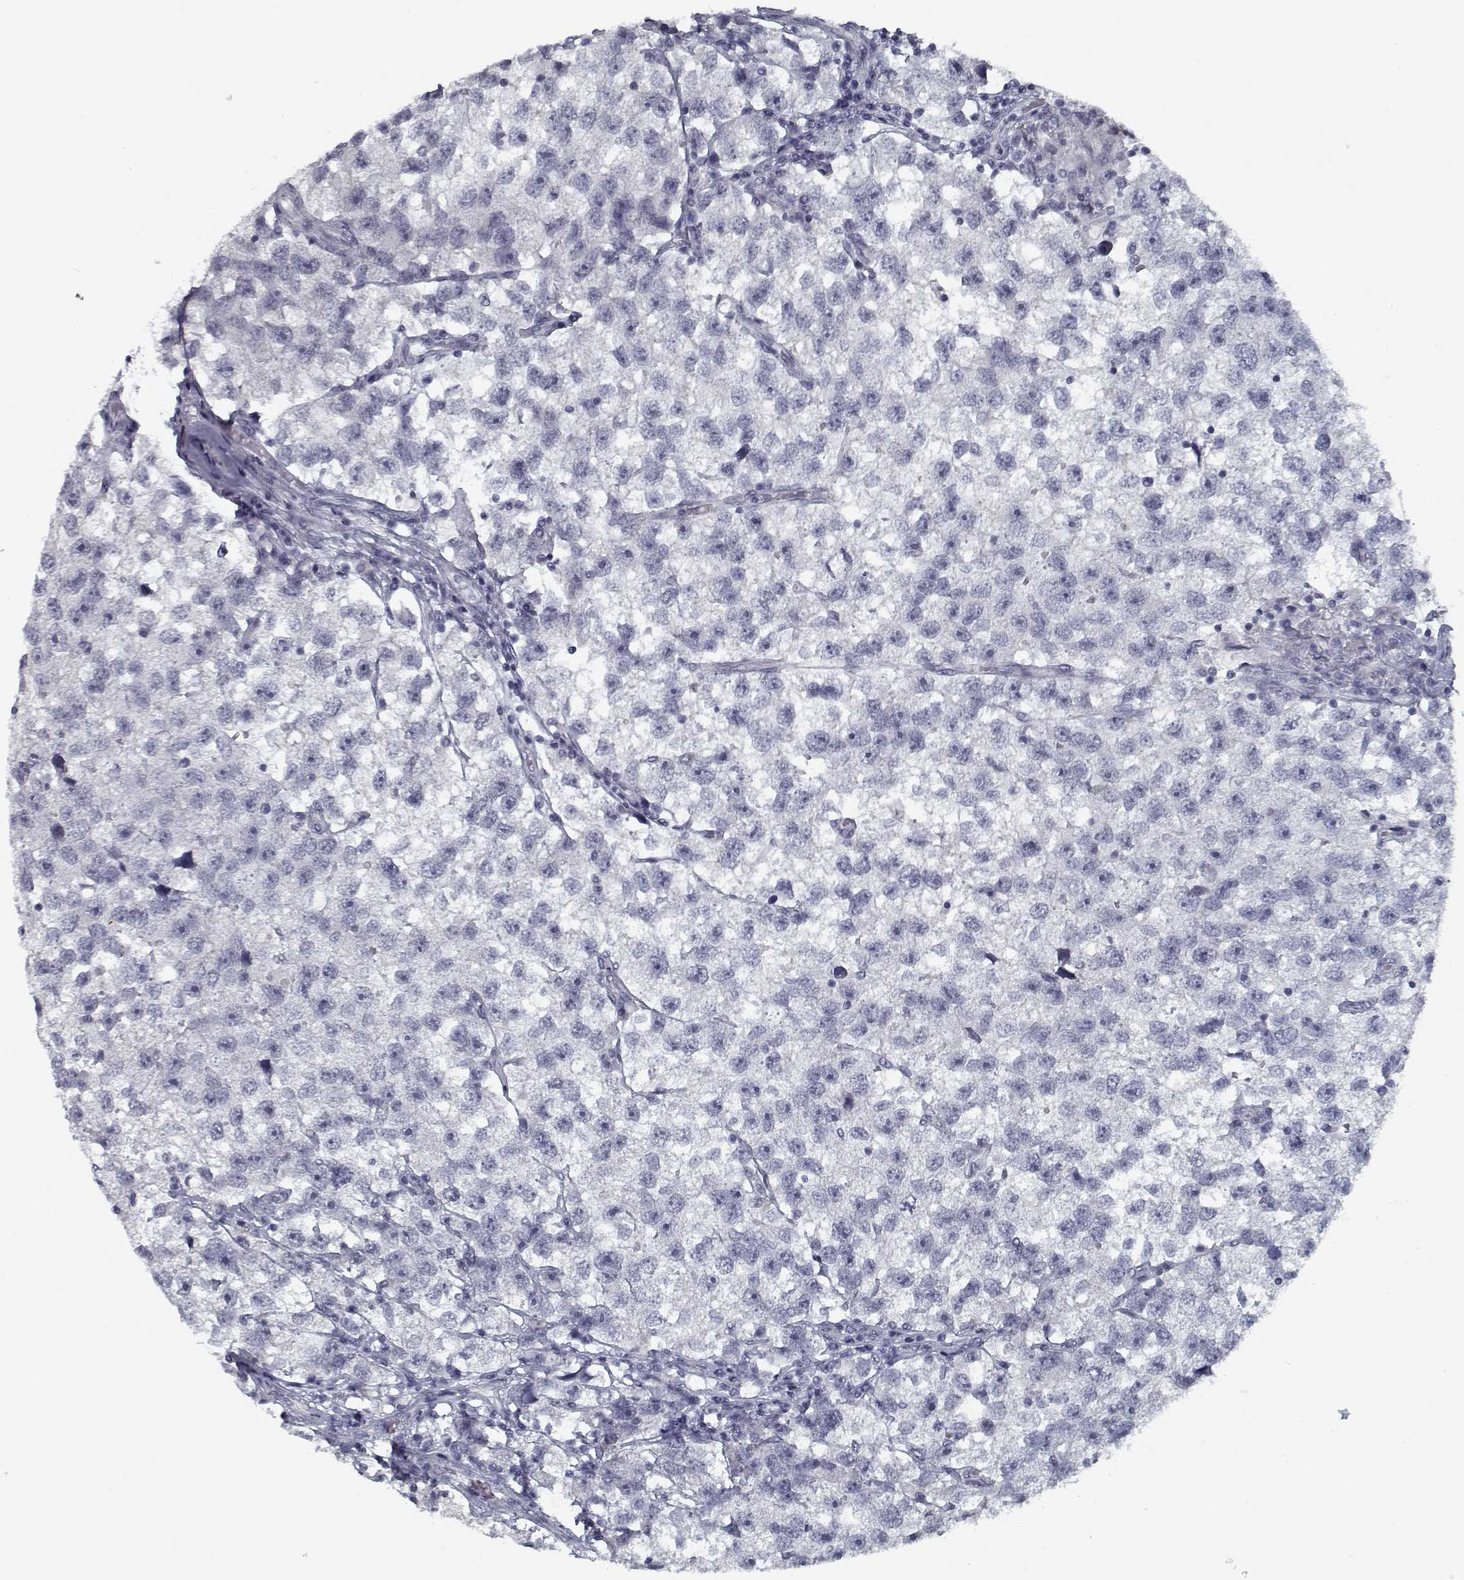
{"staining": {"intensity": "negative", "quantity": "none", "location": "none"}, "tissue": "testis cancer", "cell_type": "Tumor cells", "image_type": "cancer", "snomed": [{"axis": "morphology", "description": "Seminoma, NOS"}, {"axis": "topography", "description": "Testis"}], "caption": "Immunohistochemistry image of human testis seminoma stained for a protein (brown), which exhibits no expression in tumor cells.", "gene": "GAD2", "patient": {"sex": "male", "age": 26}}